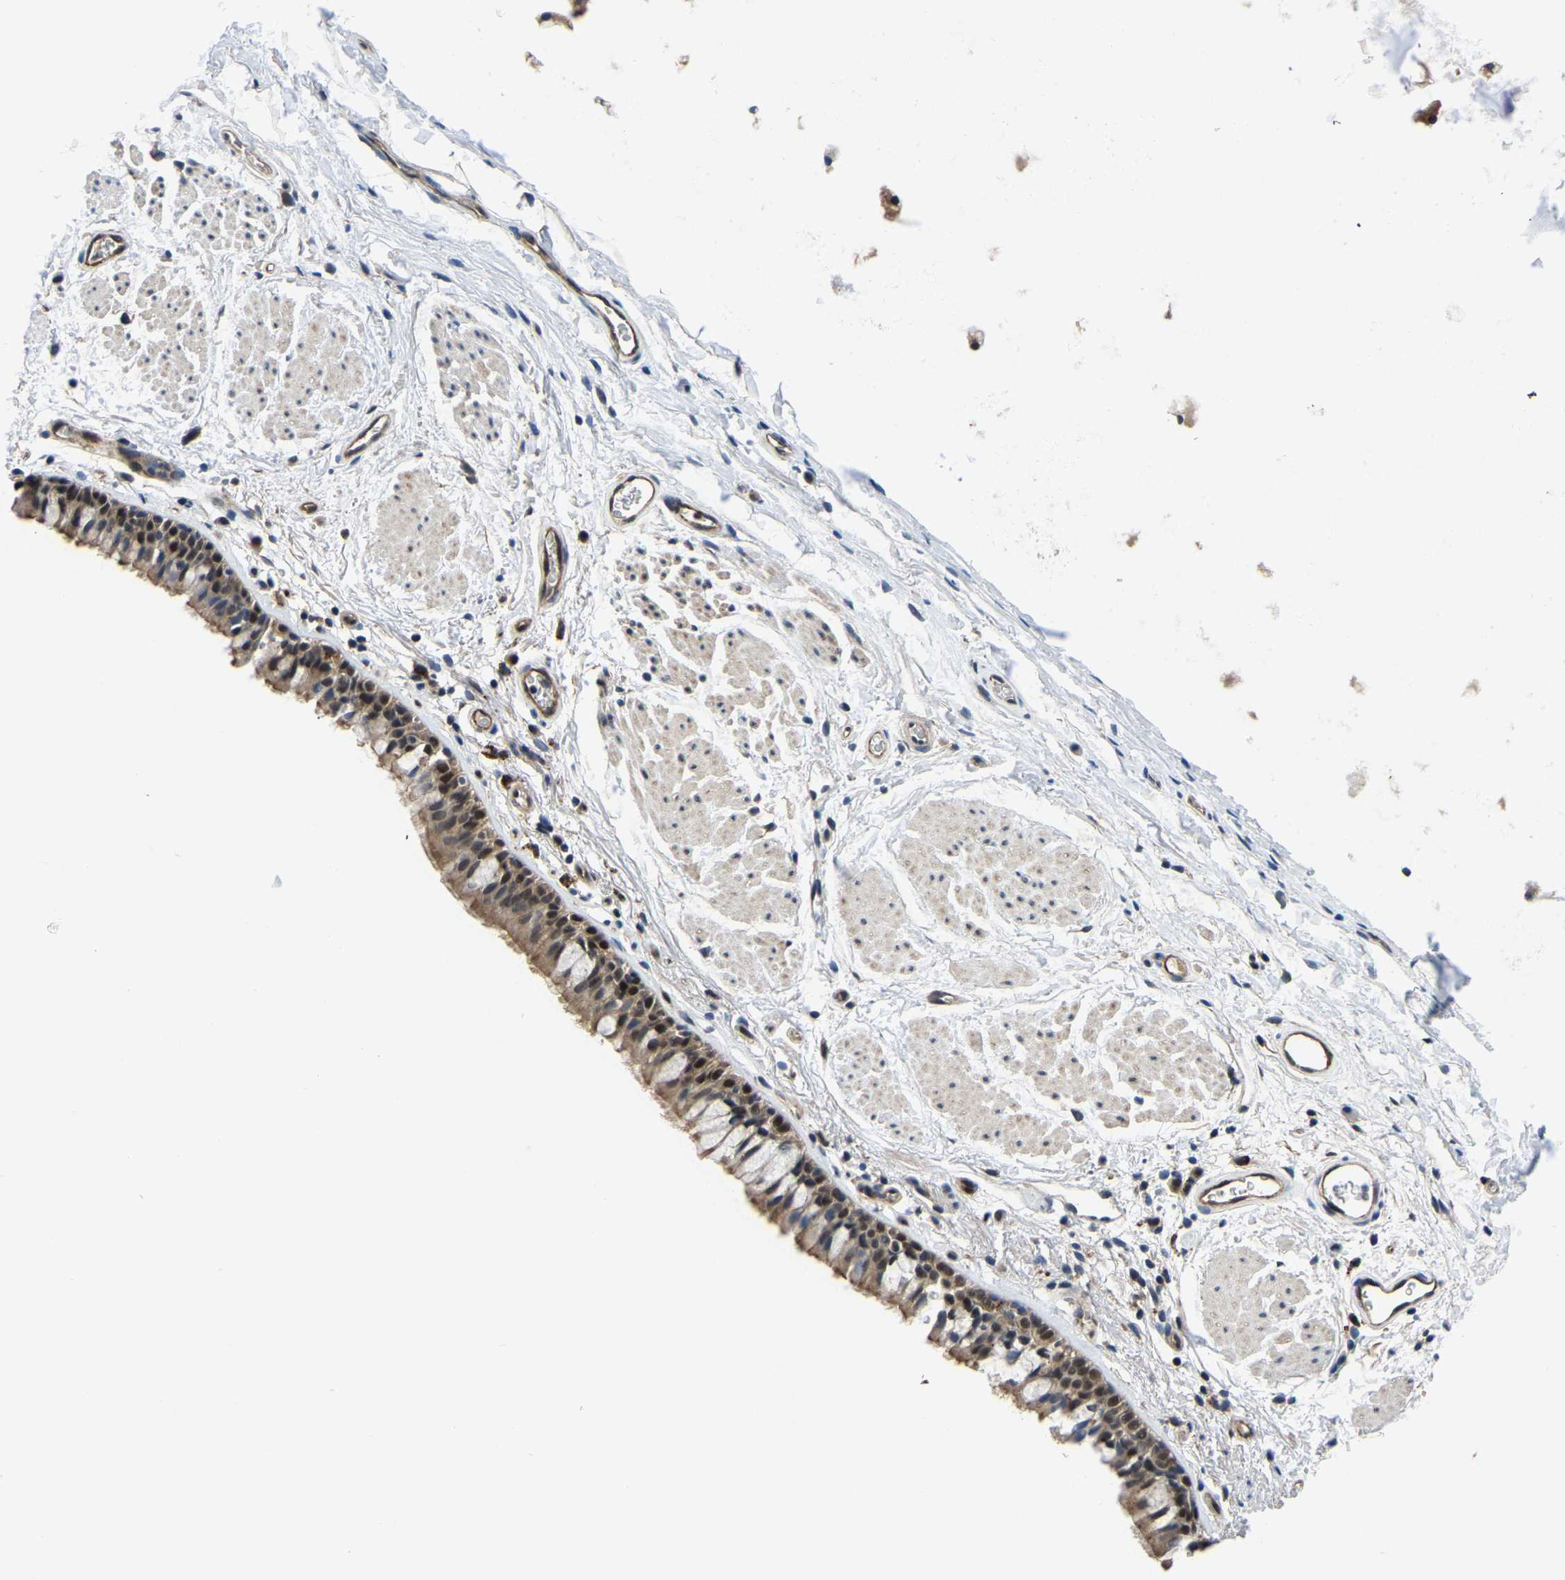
{"staining": {"intensity": "strong", "quantity": ">75%", "location": "cytoplasmic/membranous,nuclear"}, "tissue": "bronchus", "cell_type": "Respiratory epithelial cells", "image_type": "normal", "snomed": [{"axis": "morphology", "description": "Normal tissue, NOS"}, {"axis": "topography", "description": "Cartilage tissue"}, {"axis": "topography", "description": "Bronchus"}], "caption": "Bronchus stained with a brown dye shows strong cytoplasmic/membranous,nuclear positive staining in about >75% of respiratory epithelial cells.", "gene": "DFFA", "patient": {"sex": "female", "age": 53}}